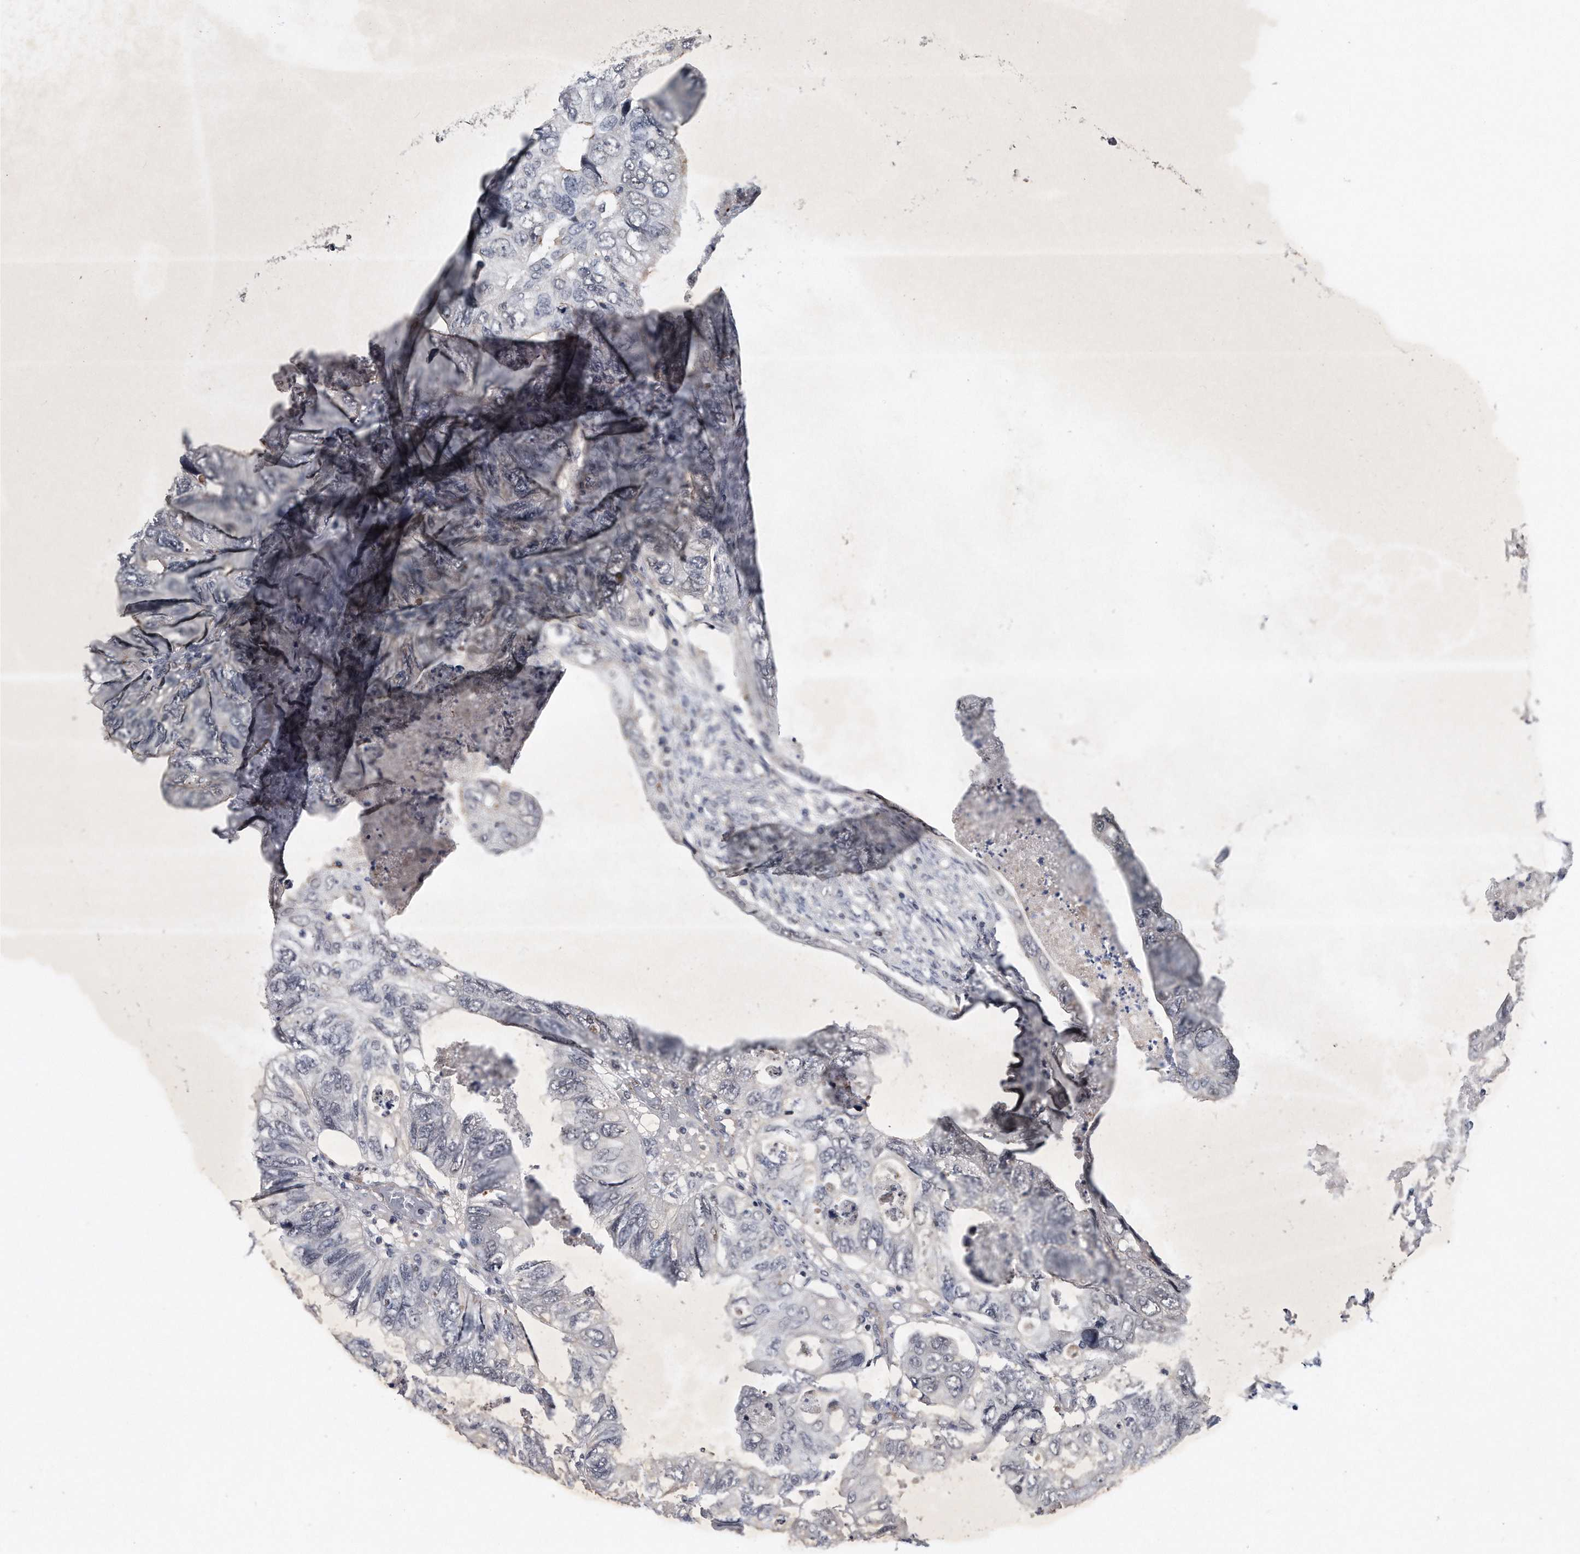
{"staining": {"intensity": "negative", "quantity": "none", "location": "none"}, "tissue": "colorectal cancer", "cell_type": "Tumor cells", "image_type": "cancer", "snomed": [{"axis": "morphology", "description": "Adenocarcinoma, NOS"}, {"axis": "topography", "description": "Rectum"}], "caption": "Immunohistochemistry (IHC) photomicrograph of adenocarcinoma (colorectal) stained for a protein (brown), which exhibits no staining in tumor cells.", "gene": "VIRMA", "patient": {"sex": "male", "age": 63}}